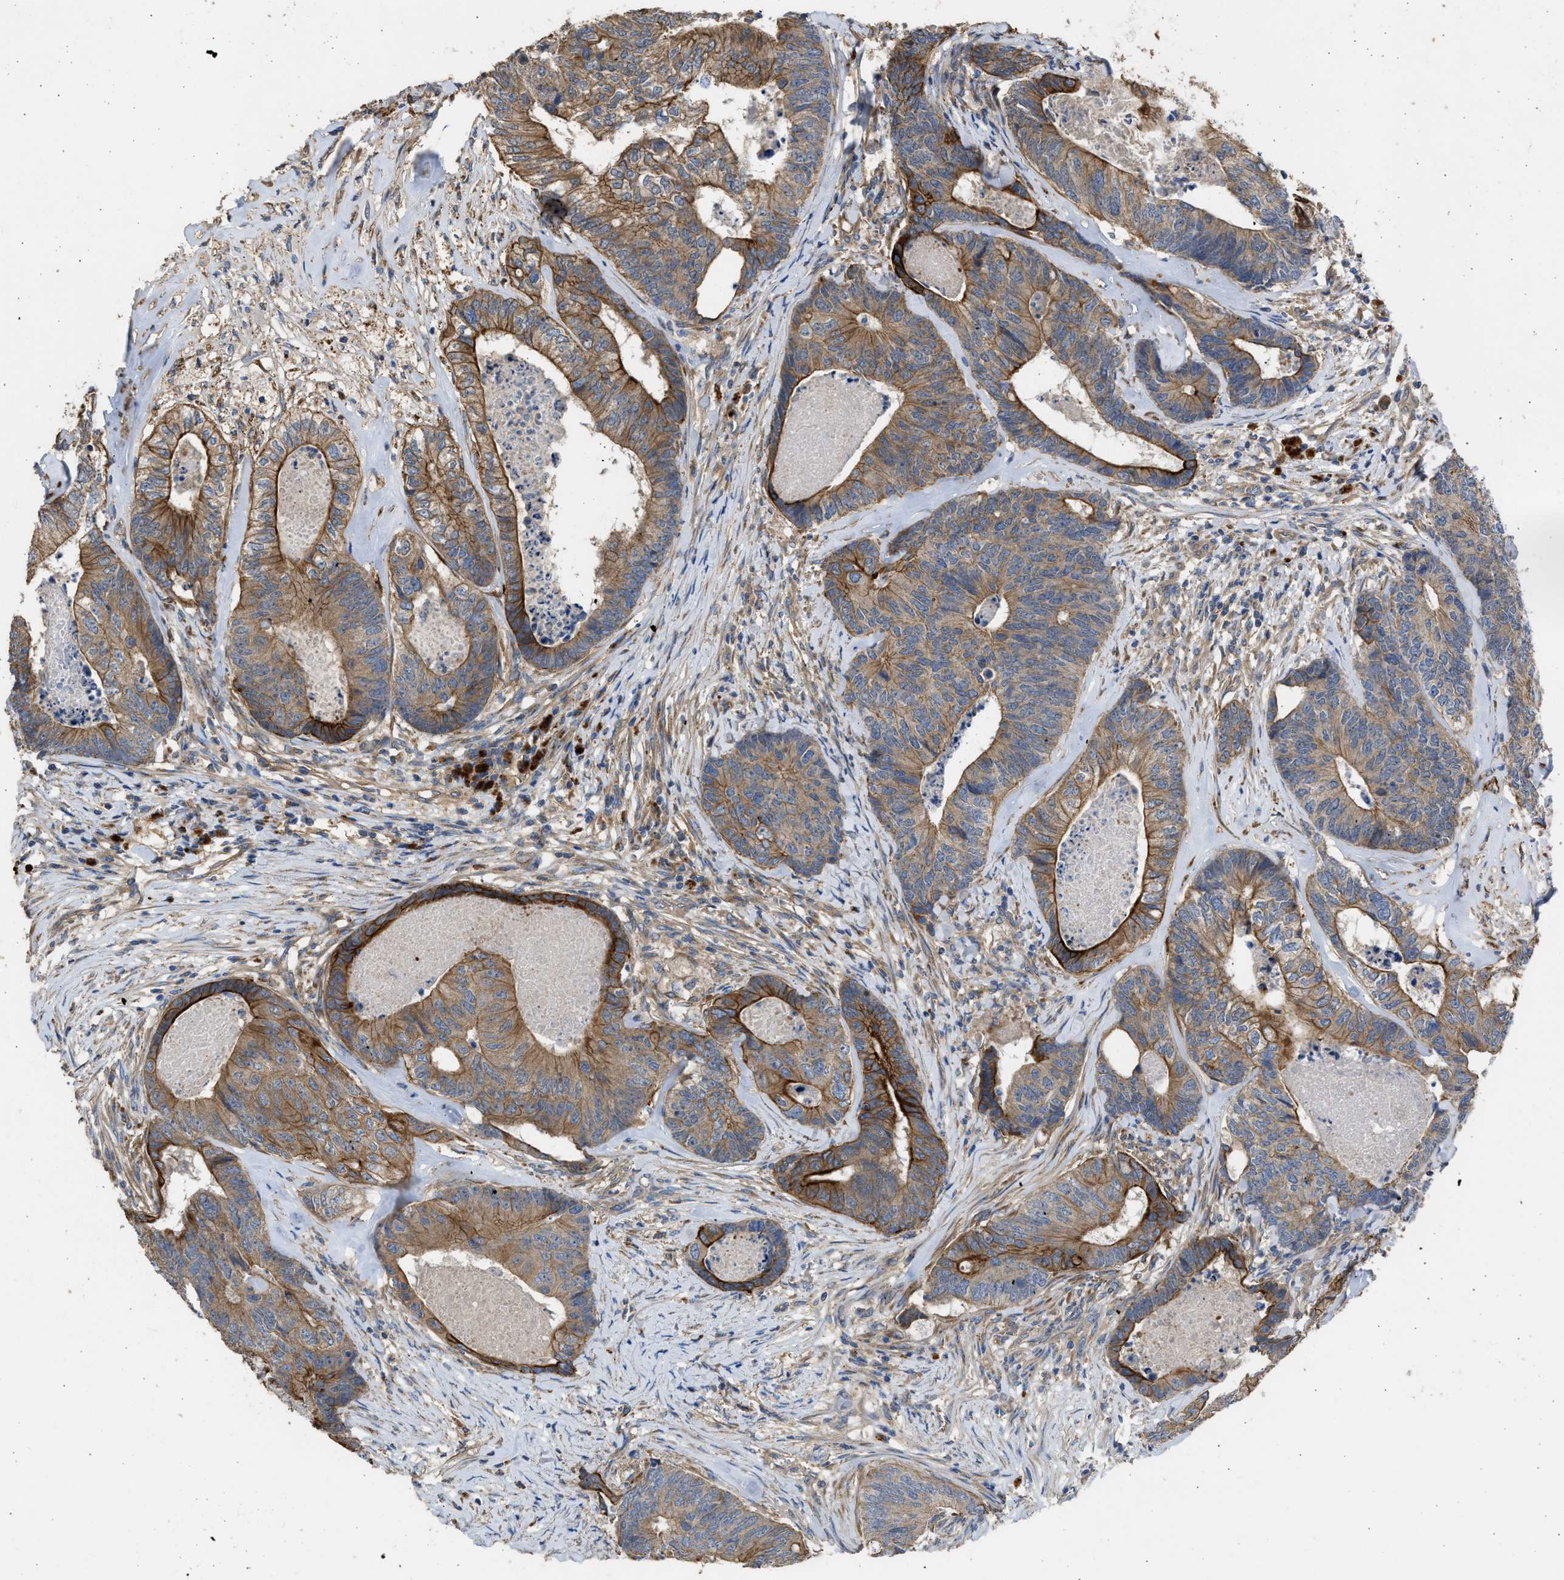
{"staining": {"intensity": "moderate", "quantity": ">75%", "location": "cytoplasmic/membranous"}, "tissue": "colorectal cancer", "cell_type": "Tumor cells", "image_type": "cancer", "snomed": [{"axis": "morphology", "description": "Adenocarcinoma, NOS"}, {"axis": "topography", "description": "Colon"}], "caption": "Immunohistochemistry (IHC) image of neoplastic tissue: colorectal adenocarcinoma stained using immunohistochemistry (IHC) exhibits medium levels of moderate protein expression localized specifically in the cytoplasmic/membranous of tumor cells, appearing as a cytoplasmic/membranous brown color.", "gene": "CSRNP2", "patient": {"sex": "female", "age": 67}}